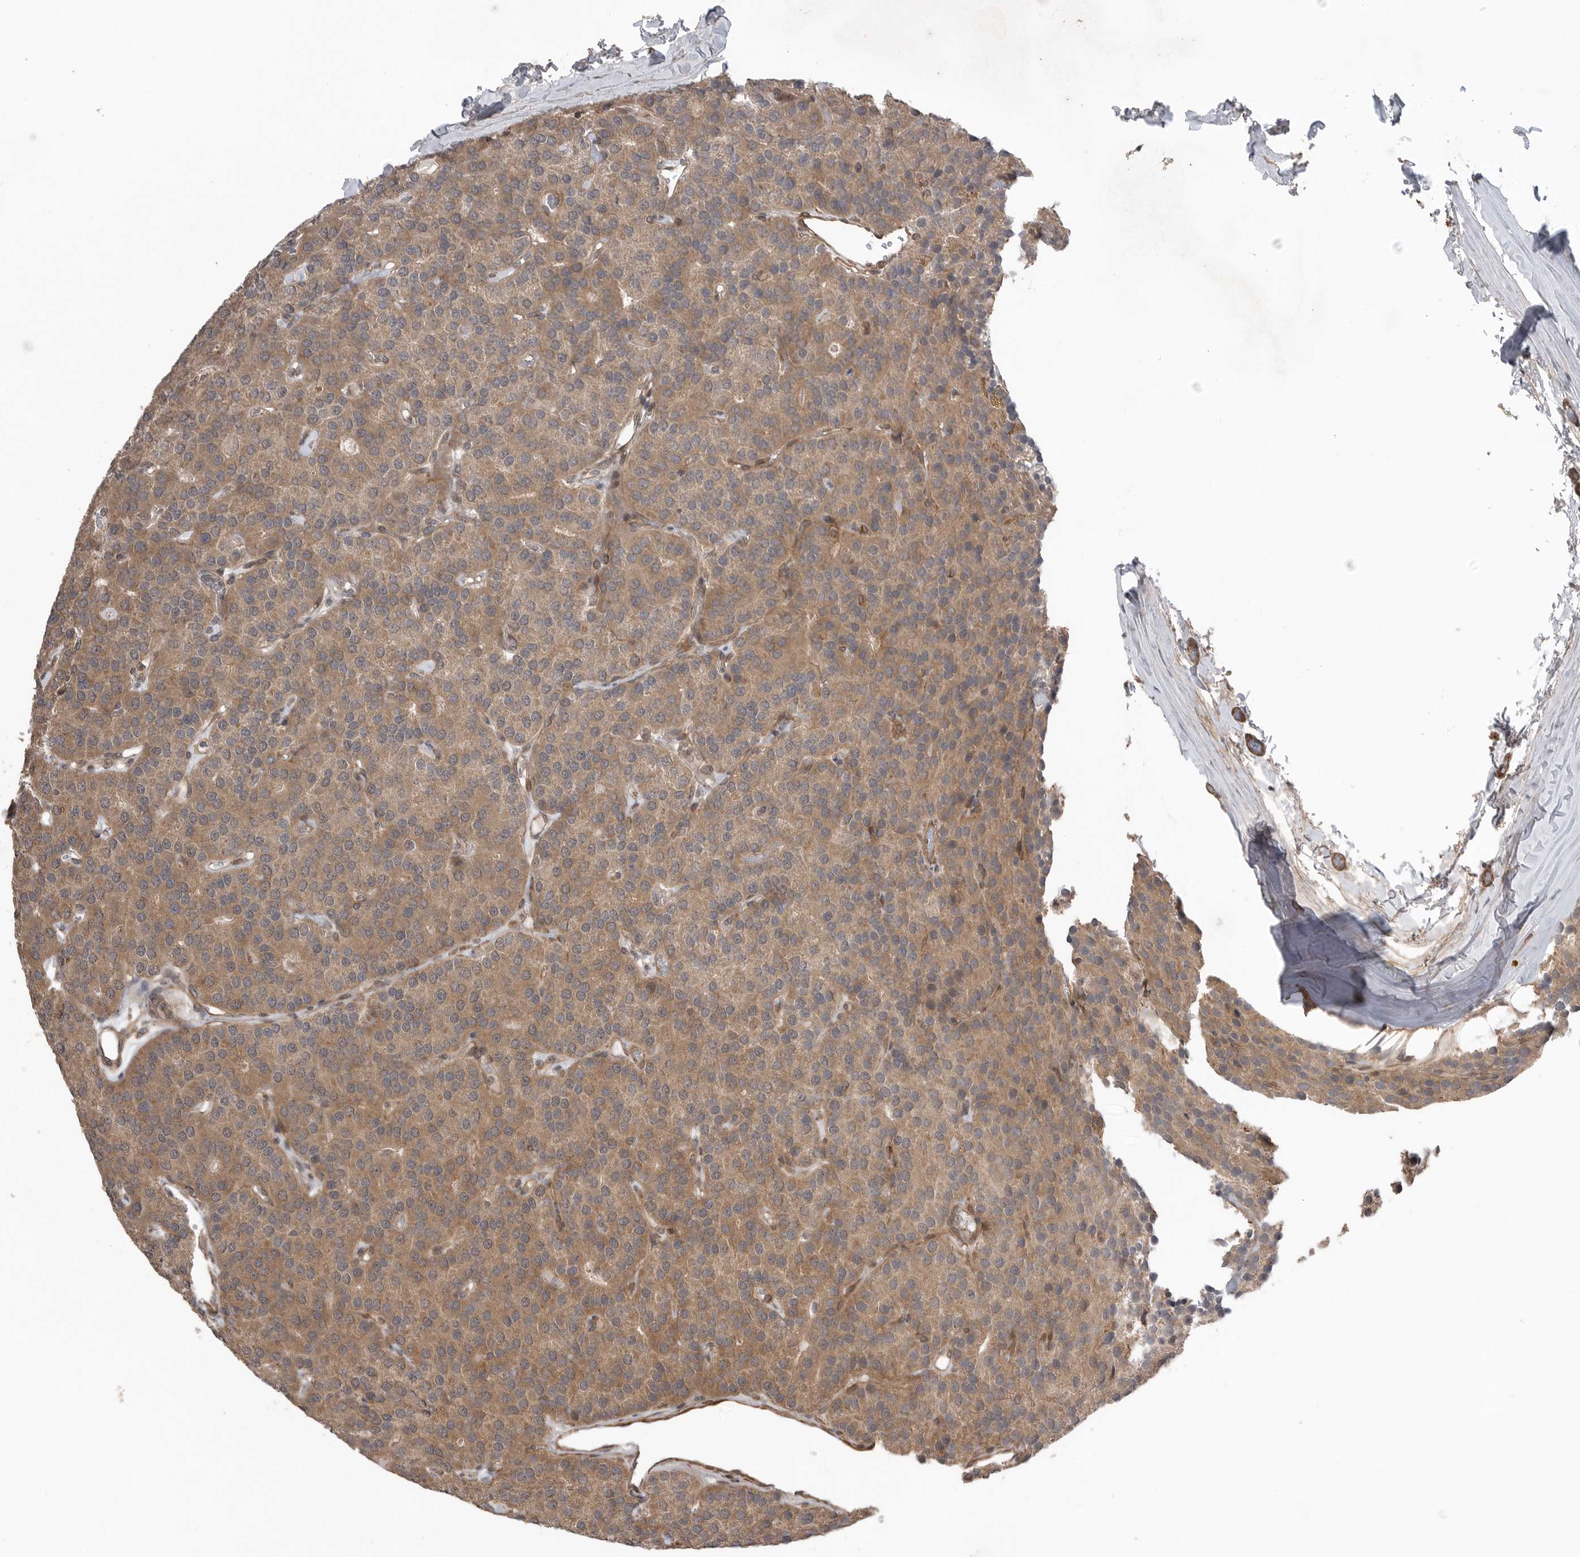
{"staining": {"intensity": "moderate", "quantity": ">75%", "location": "cytoplasmic/membranous"}, "tissue": "parathyroid gland", "cell_type": "Glandular cells", "image_type": "normal", "snomed": [{"axis": "morphology", "description": "Normal tissue, NOS"}, {"axis": "morphology", "description": "Adenoma, NOS"}, {"axis": "topography", "description": "Parathyroid gland"}], "caption": "Glandular cells reveal medium levels of moderate cytoplasmic/membranous expression in about >75% of cells in benign human parathyroid gland.", "gene": "PEAK1", "patient": {"sex": "female", "age": 86}}